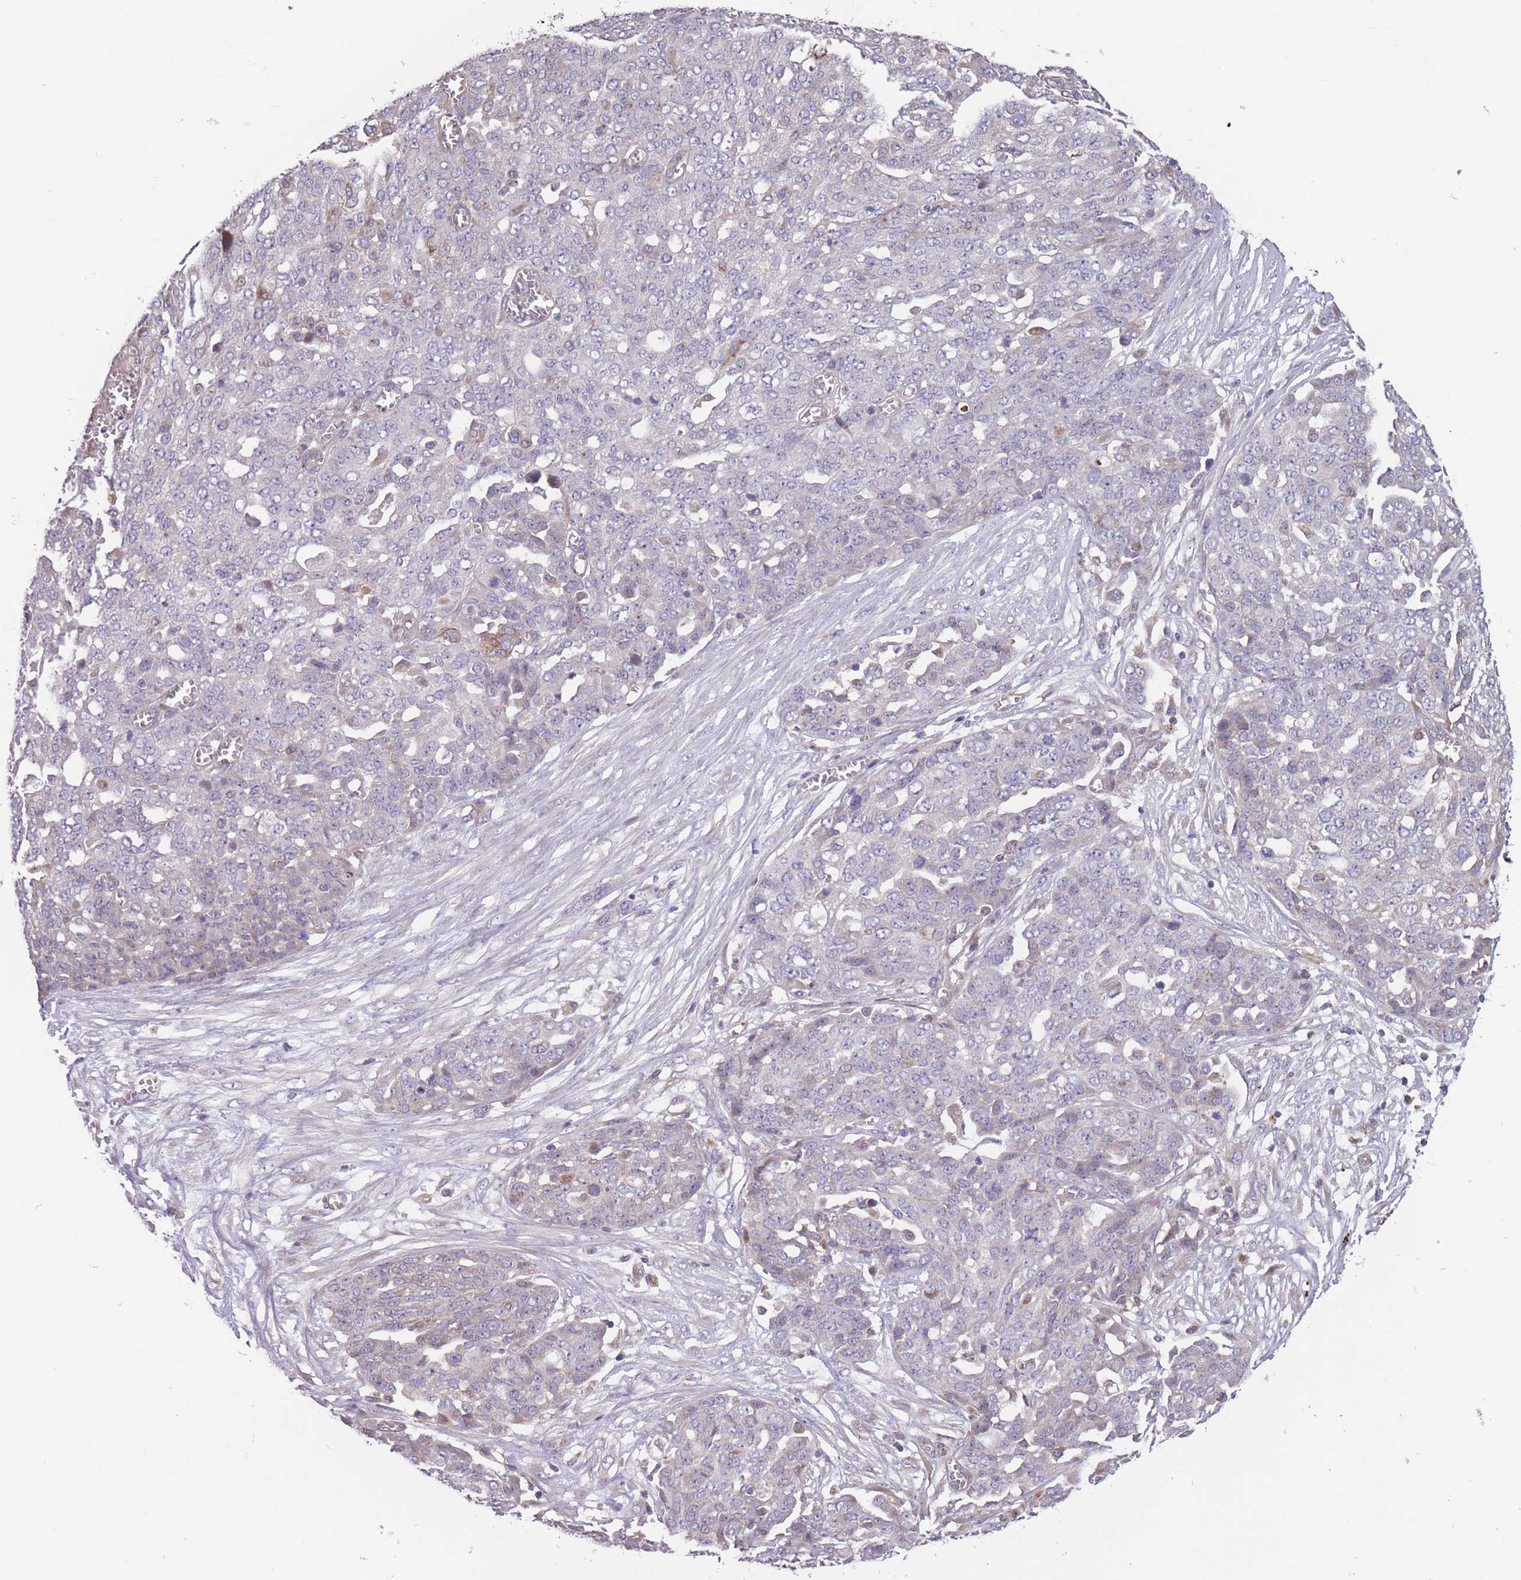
{"staining": {"intensity": "negative", "quantity": "none", "location": "none"}, "tissue": "ovarian cancer", "cell_type": "Tumor cells", "image_type": "cancer", "snomed": [{"axis": "morphology", "description": "Cystadenocarcinoma, serous, NOS"}, {"axis": "topography", "description": "Soft tissue"}, {"axis": "topography", "description": "Ovary"}], "caption": "Tumor cells are negative for brown protein staining in ovarian serous cystadenocarcinoma. Nuclei are stained in blue.", "gene": "ITPKC", "patient": {"sex": "female", "age": 57}}